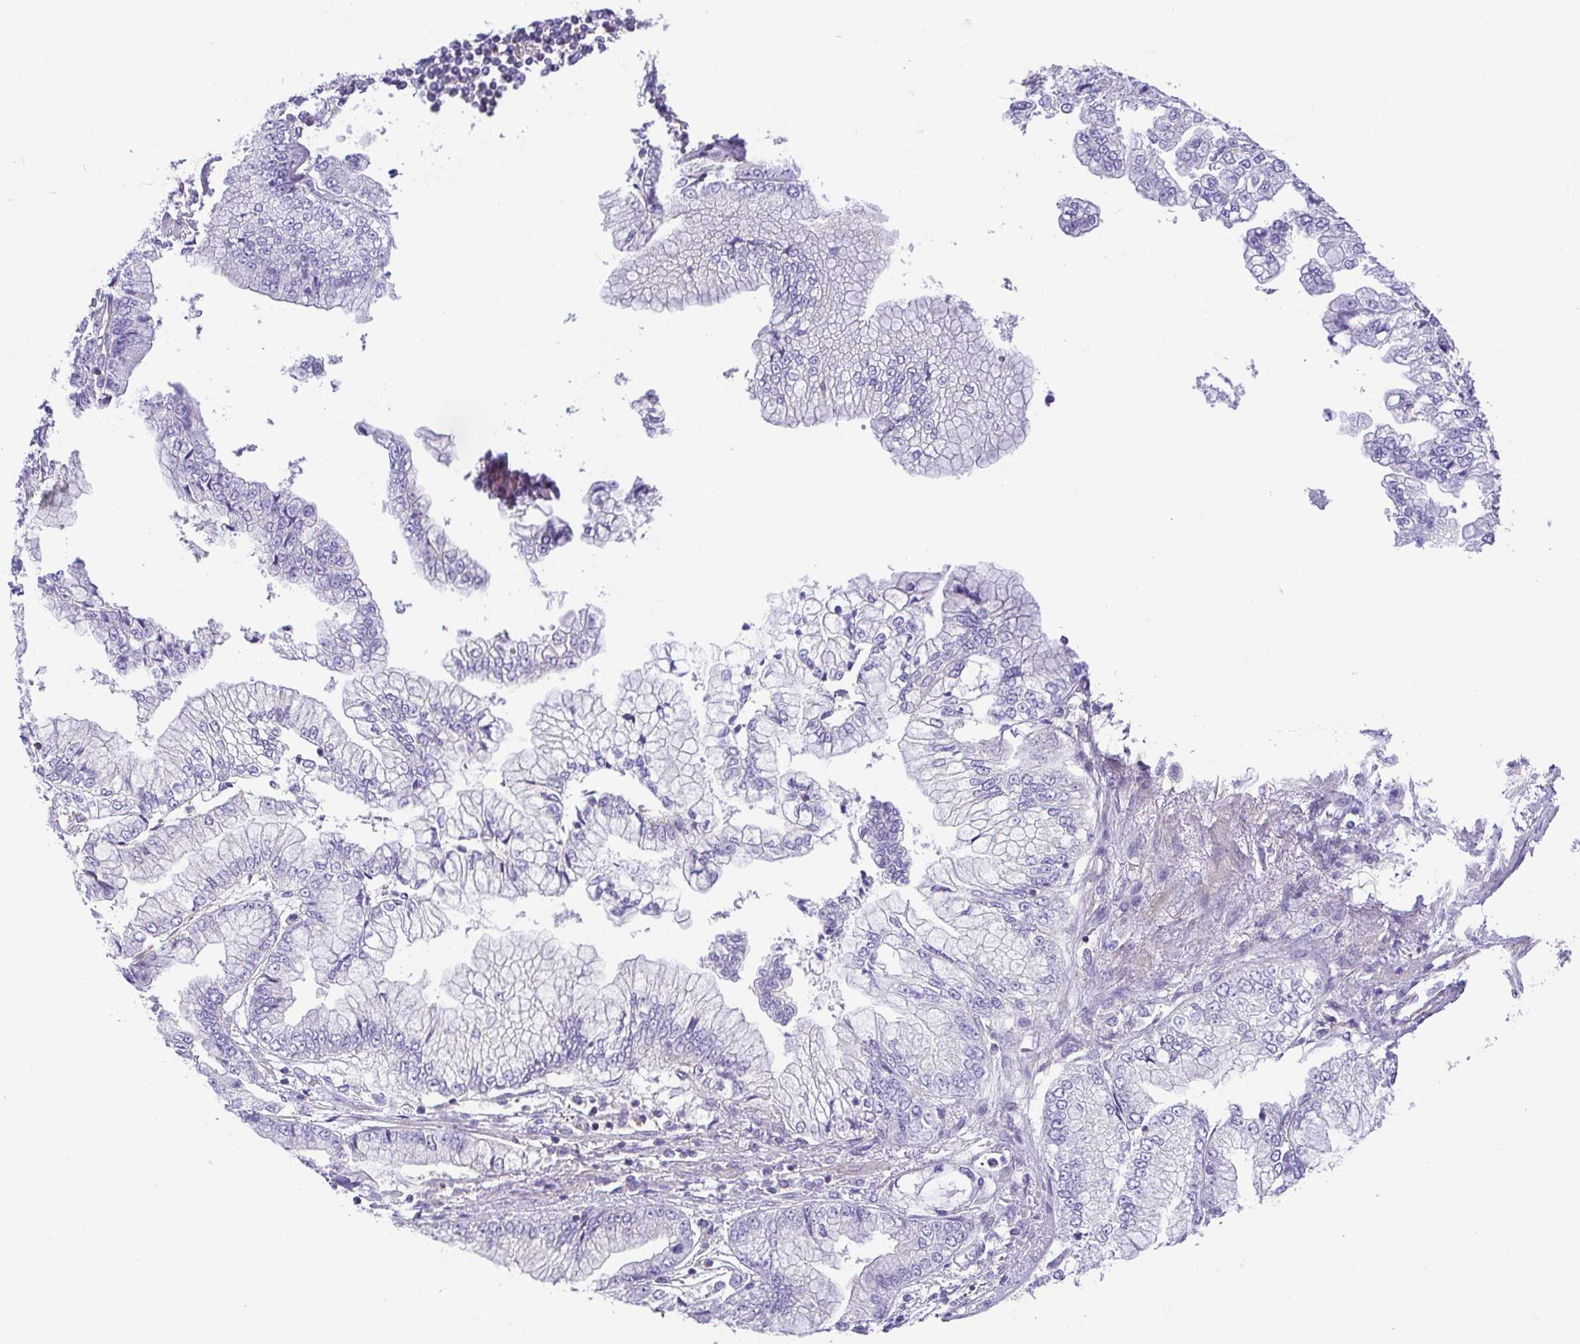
{"staining": {"intensity": "negative", "quantity": "none", "location": "none"}, "tissue": "stomach cancer", "cell_type": "Tumor cells", "image_type": "cancer", "snomed": [{"axis": "morphology", "description": "Adenocarcinoma, NOS"}, {"axis": "topography", "description": "Stomach, upper"}], "caption": "Human stomach cancer stained for a protein using IHC reveals no positivity in tumor cells.", "gene": "PRR14L", "patient": {"sex": "female", "age": 74}}